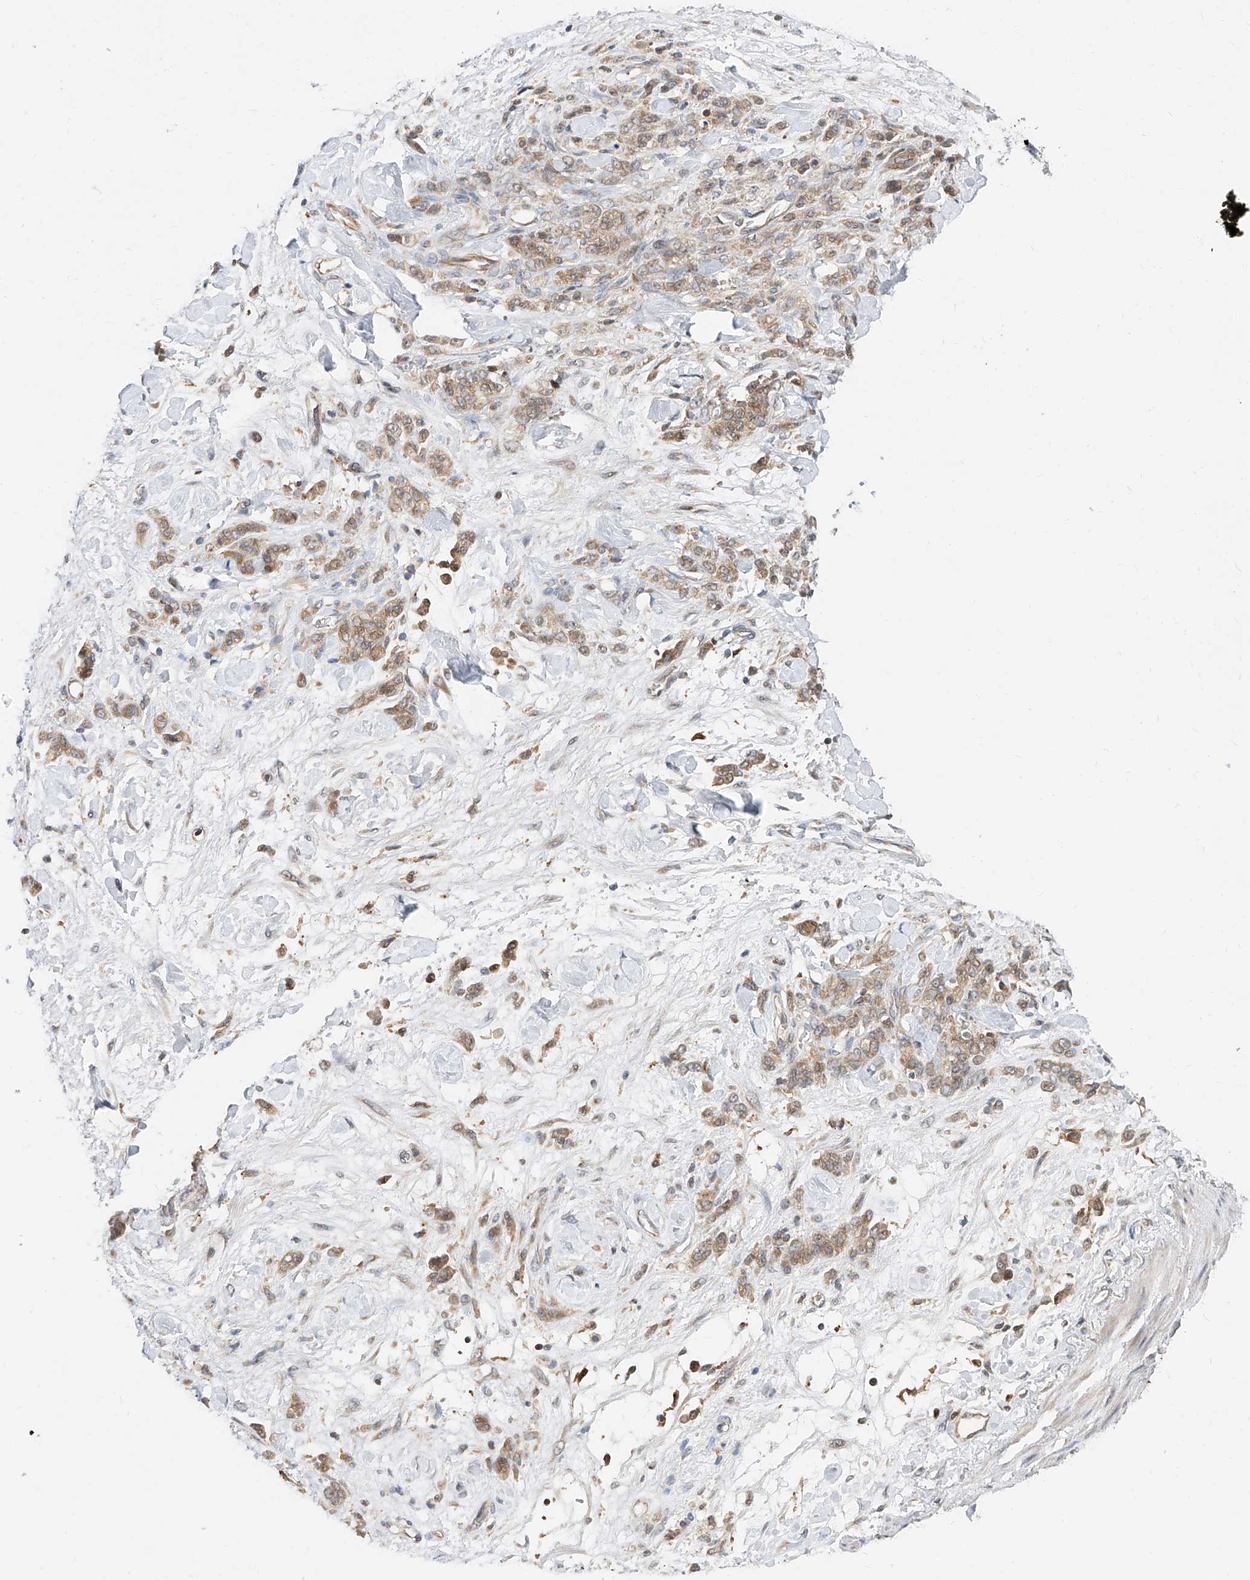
{"staining": {"intensity": "weak", "quantity": ">75%", "location": "cytoplasmic/membranous"}, "tissue": "stomach cancer", "cell_type": "Tumor cells", "image_type": "cancer", "snomed": [{"axis": "morphology", "description": "Normal tissue, NOS"}, {"axis": "morphology", "description": "Adenocarcinoma, NOS"}, {"axis": "topography", "description": "Stomach"}], "caption": "Adenocarcinoma (stomach) was stained to show a protein in brown. There is low levels of weak cytoplasmic/membranous staining in approximately >75% of tumor cells. (Stains: DAB (3,3'-diaminobenzidine) in brown, nuclei in blue, Microscopy: brightfield microscopy at high magnification).", "gene": "DIRAS3", "patient": {"sex": "male", "age": 82}}